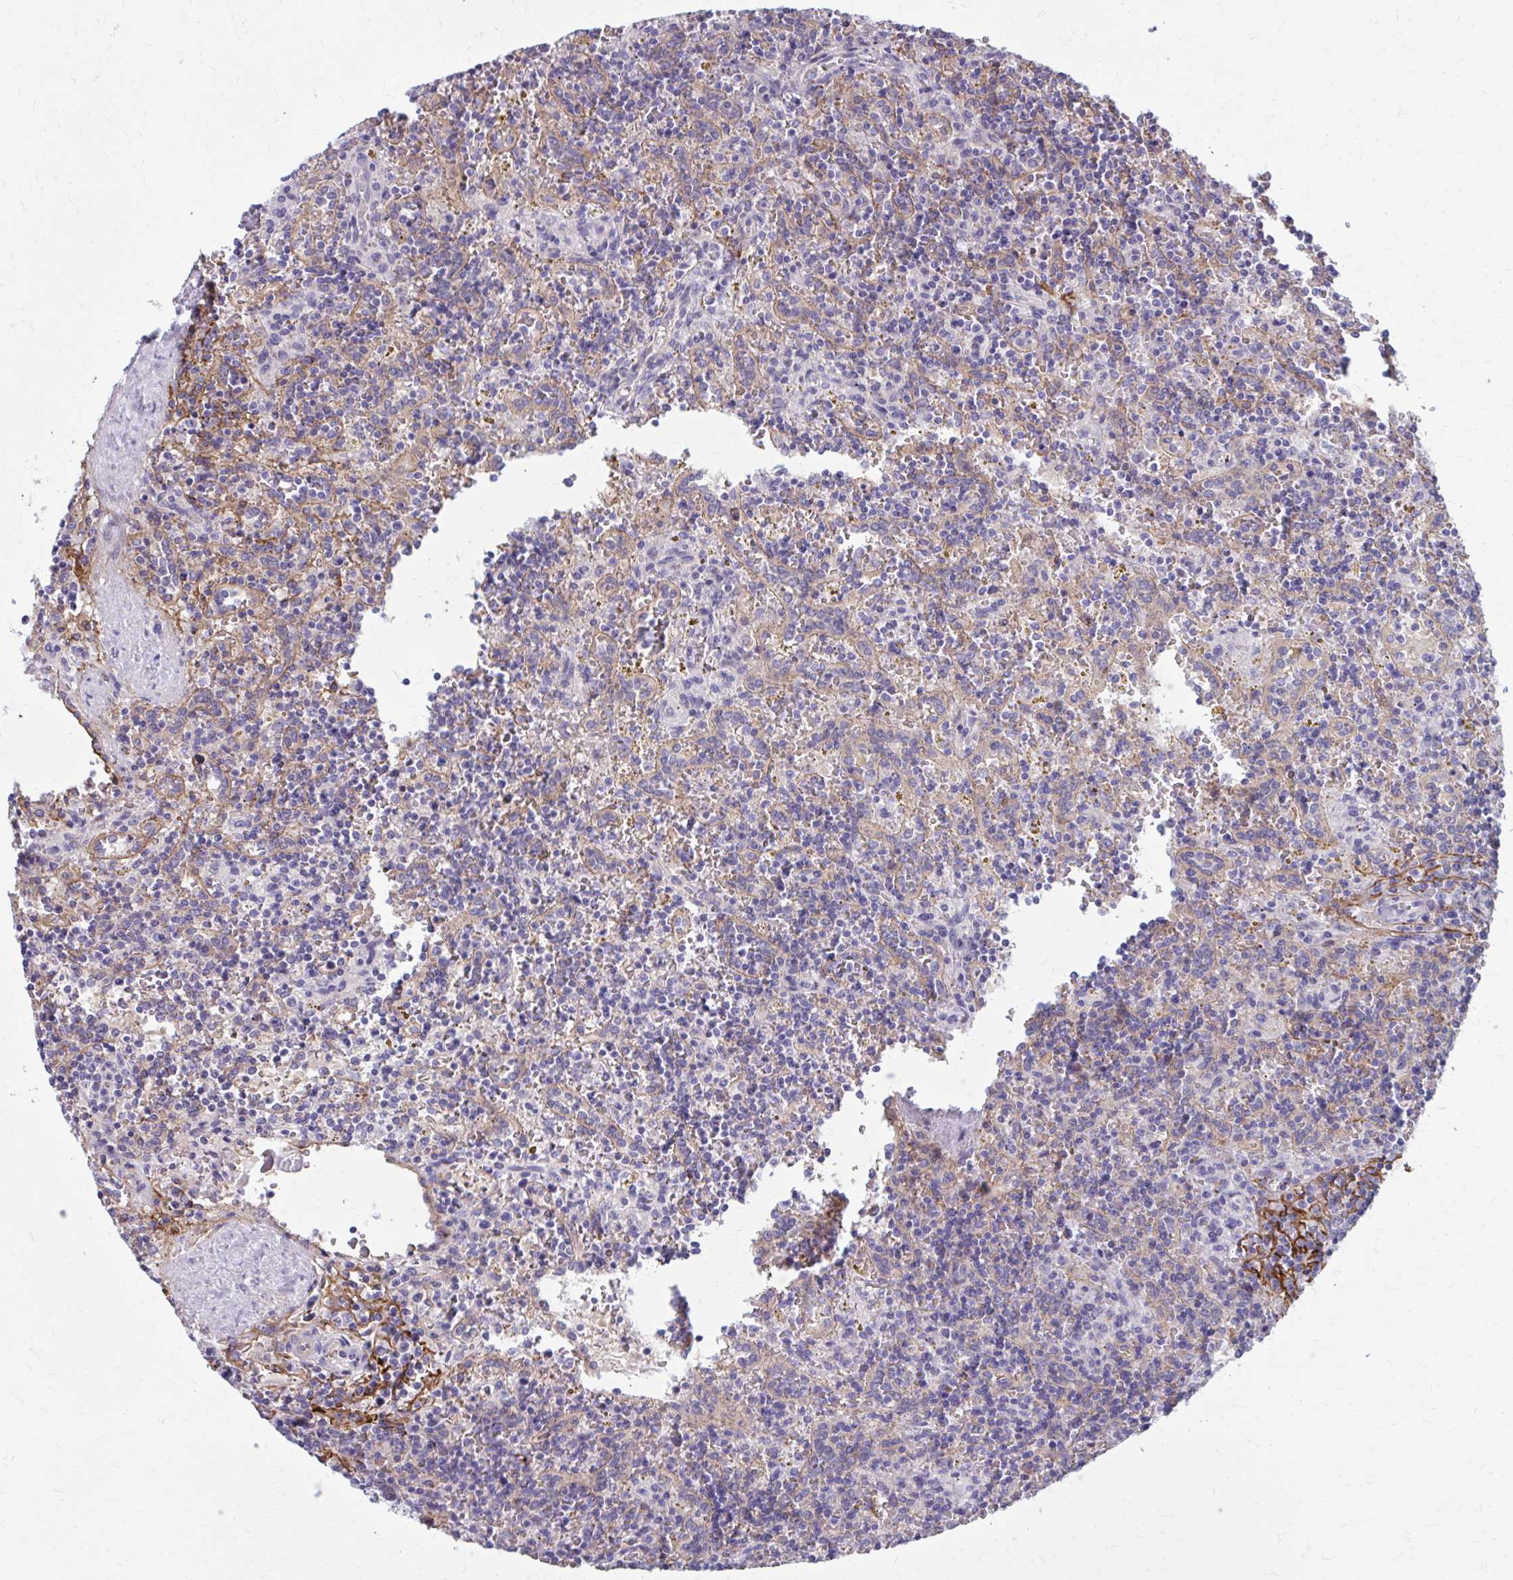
{"staining": {"intensity": "negative", "quantity": "none", "location": "none"}, "tissue": "lymphoma", "cell_type": "Tumor cells", "image_type": "cancer", "snomed": [{"axis": "morphology", "description": "Malignant lymphoma, non-Hodgkin's type, Low grade"}, {"axis": "topography", "description": "Spleen"}], "caption": "Tumor cells are negative for brown protein staining in lymphoma.", "gene": "ZDHHC7", "patient": {"sex": "male", "age": 67}}